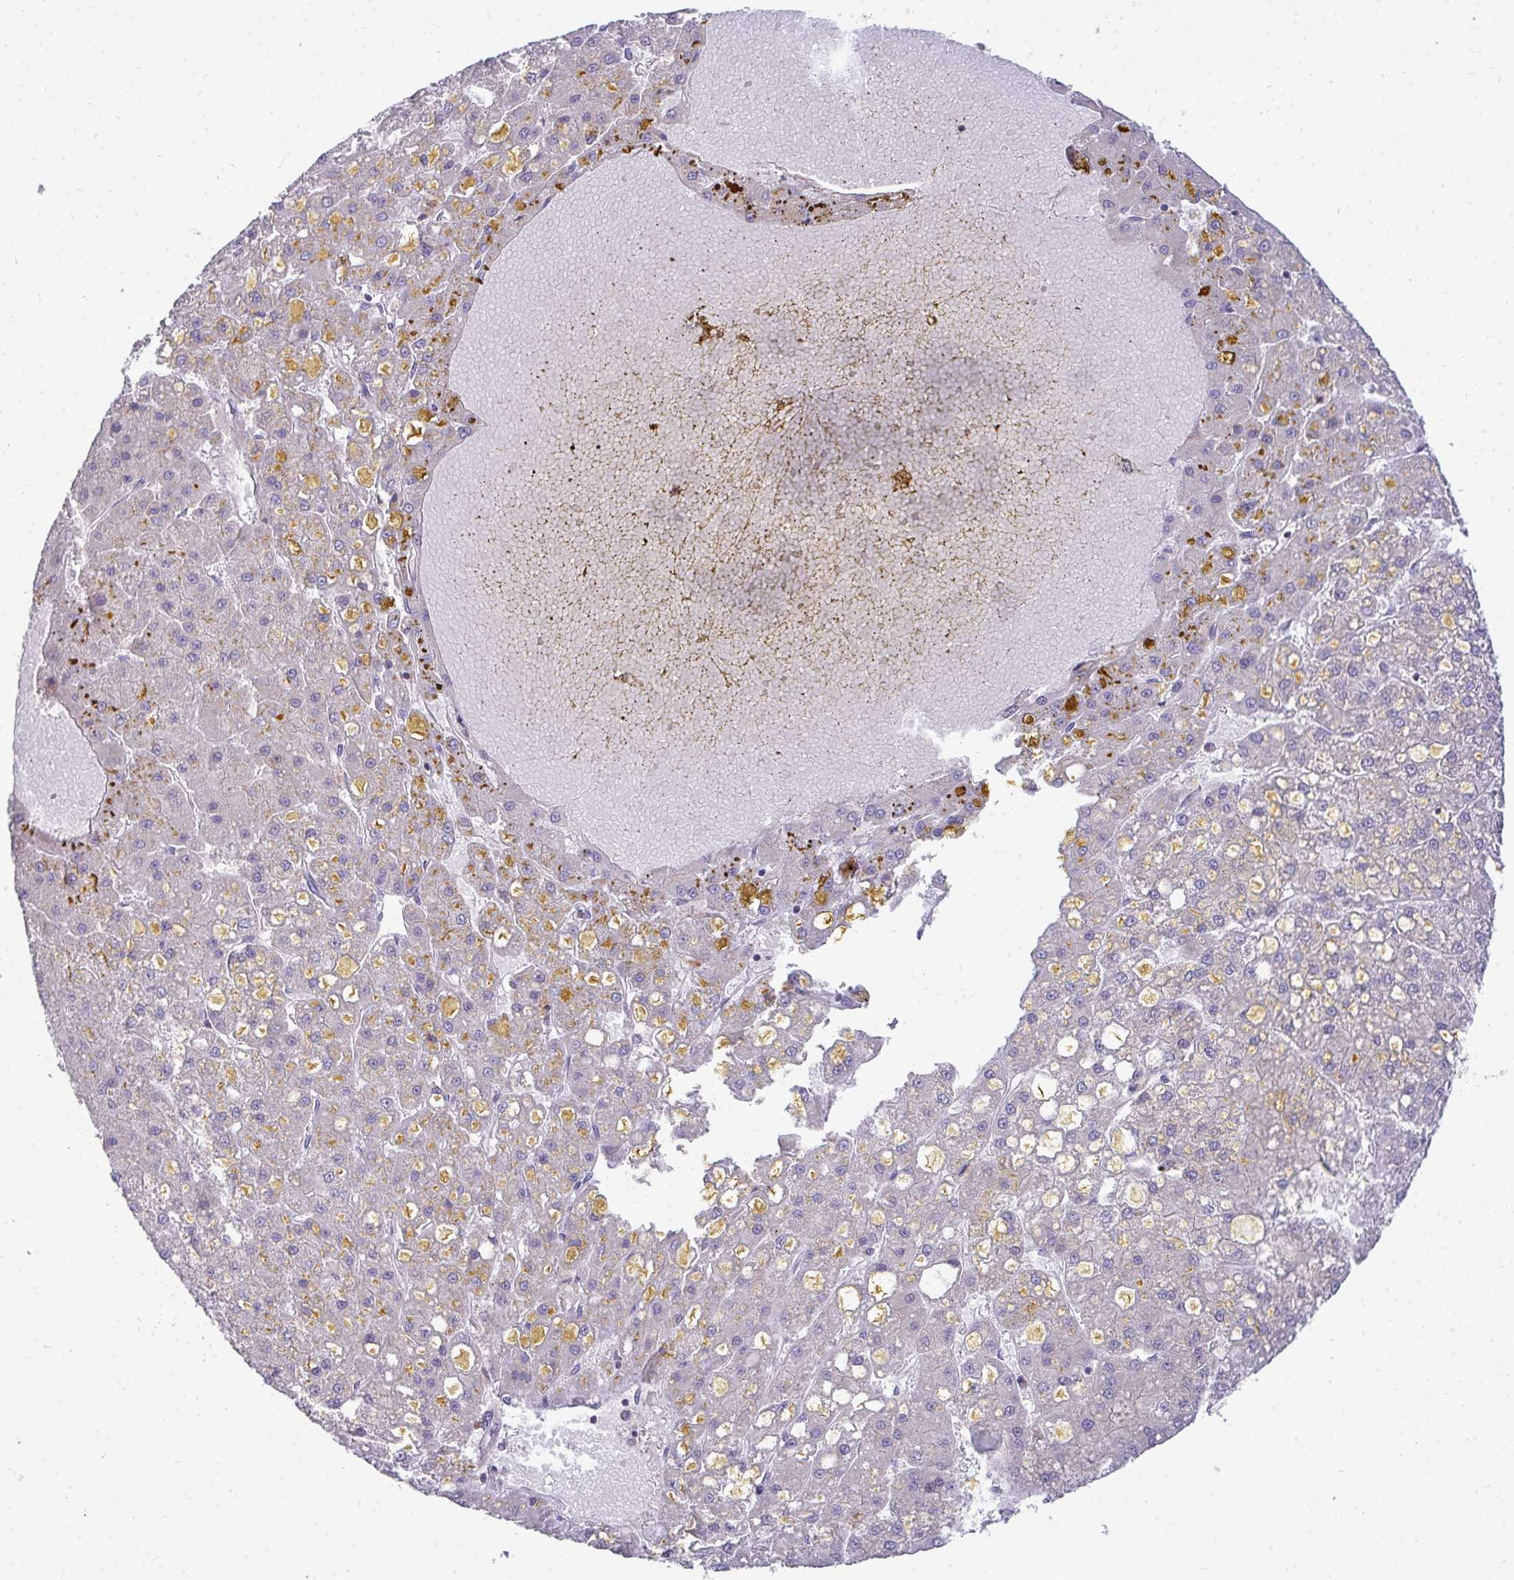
{"staining": {"intensity": "negative", "quantity": "none", "location": "none"}, "tissue": "liver cancer", "cell_type": "Tumor cells", "image_type": "cancer", "snomed": [{"axis": "morphology", "description": "Carcinoma, Hepatocellular, NOS"}, {"axis": "topography", "description": "Liver"}], "caption": "The micrograph exhibits no staining of tumor cells in liver cancer. (Immunohistochemistry (ihc), brightfield microscopy, high magnification).", "gene": "SH2D1B", "patient": {"sex": "male", "age": 67}}